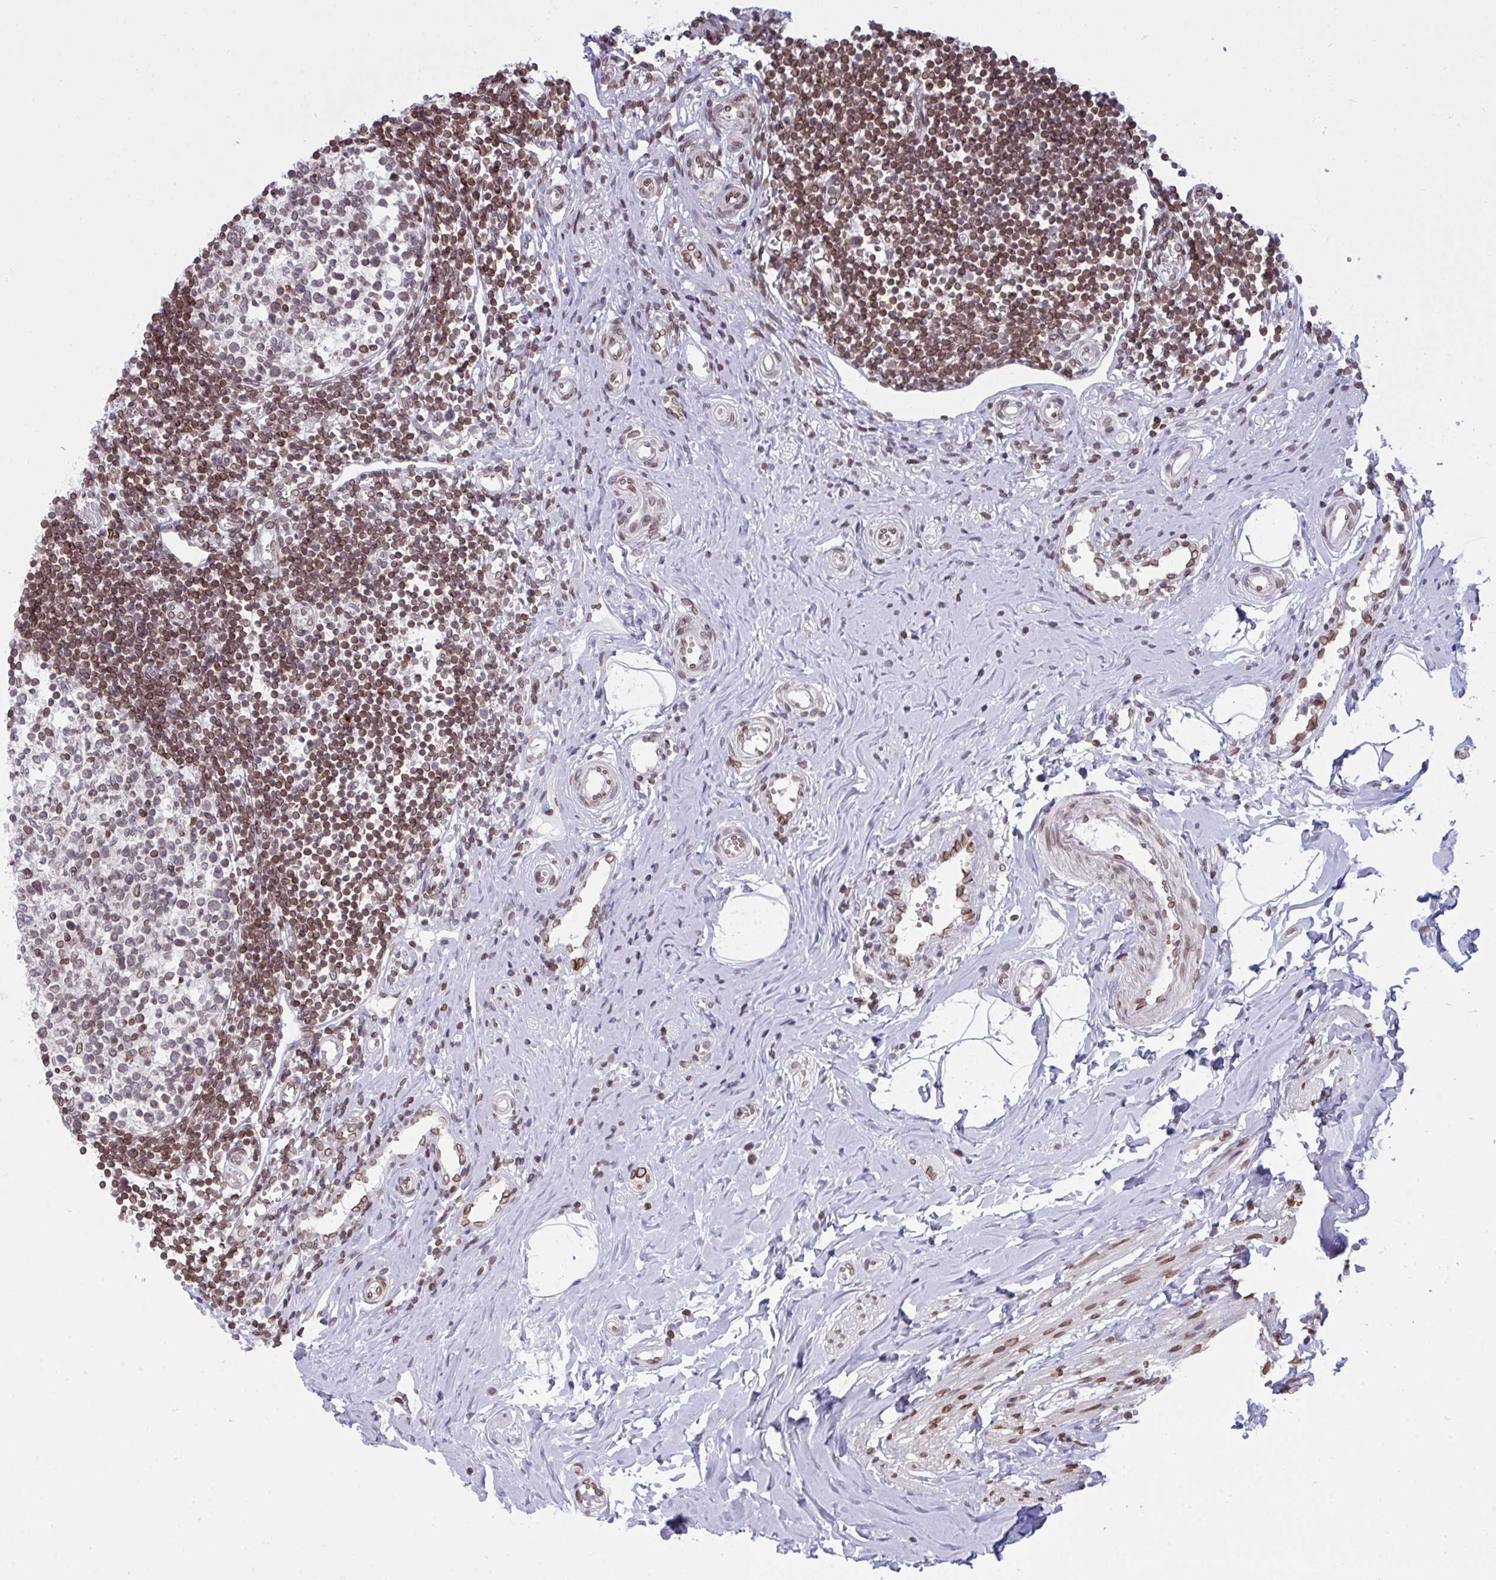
{"staining": {"intensity": "weak", "quantity": "25%-75%", "location": "nuclear"}, "tissue": "appendix", "cell_type": "Glandular cells", "image_type": "normal", "snomed": [{"axis": "morphology", "description": "Normal tissue, NOS"}, {"axis": "topography", "description": "Appendix"}], "caption": "Protein staining exhibits weak nuclear expression in approximately 25%-75% of glandular cells in unremarkable appendix.", "gene": "LMNB2", "patient": {"sex": "female", "age": 17}}